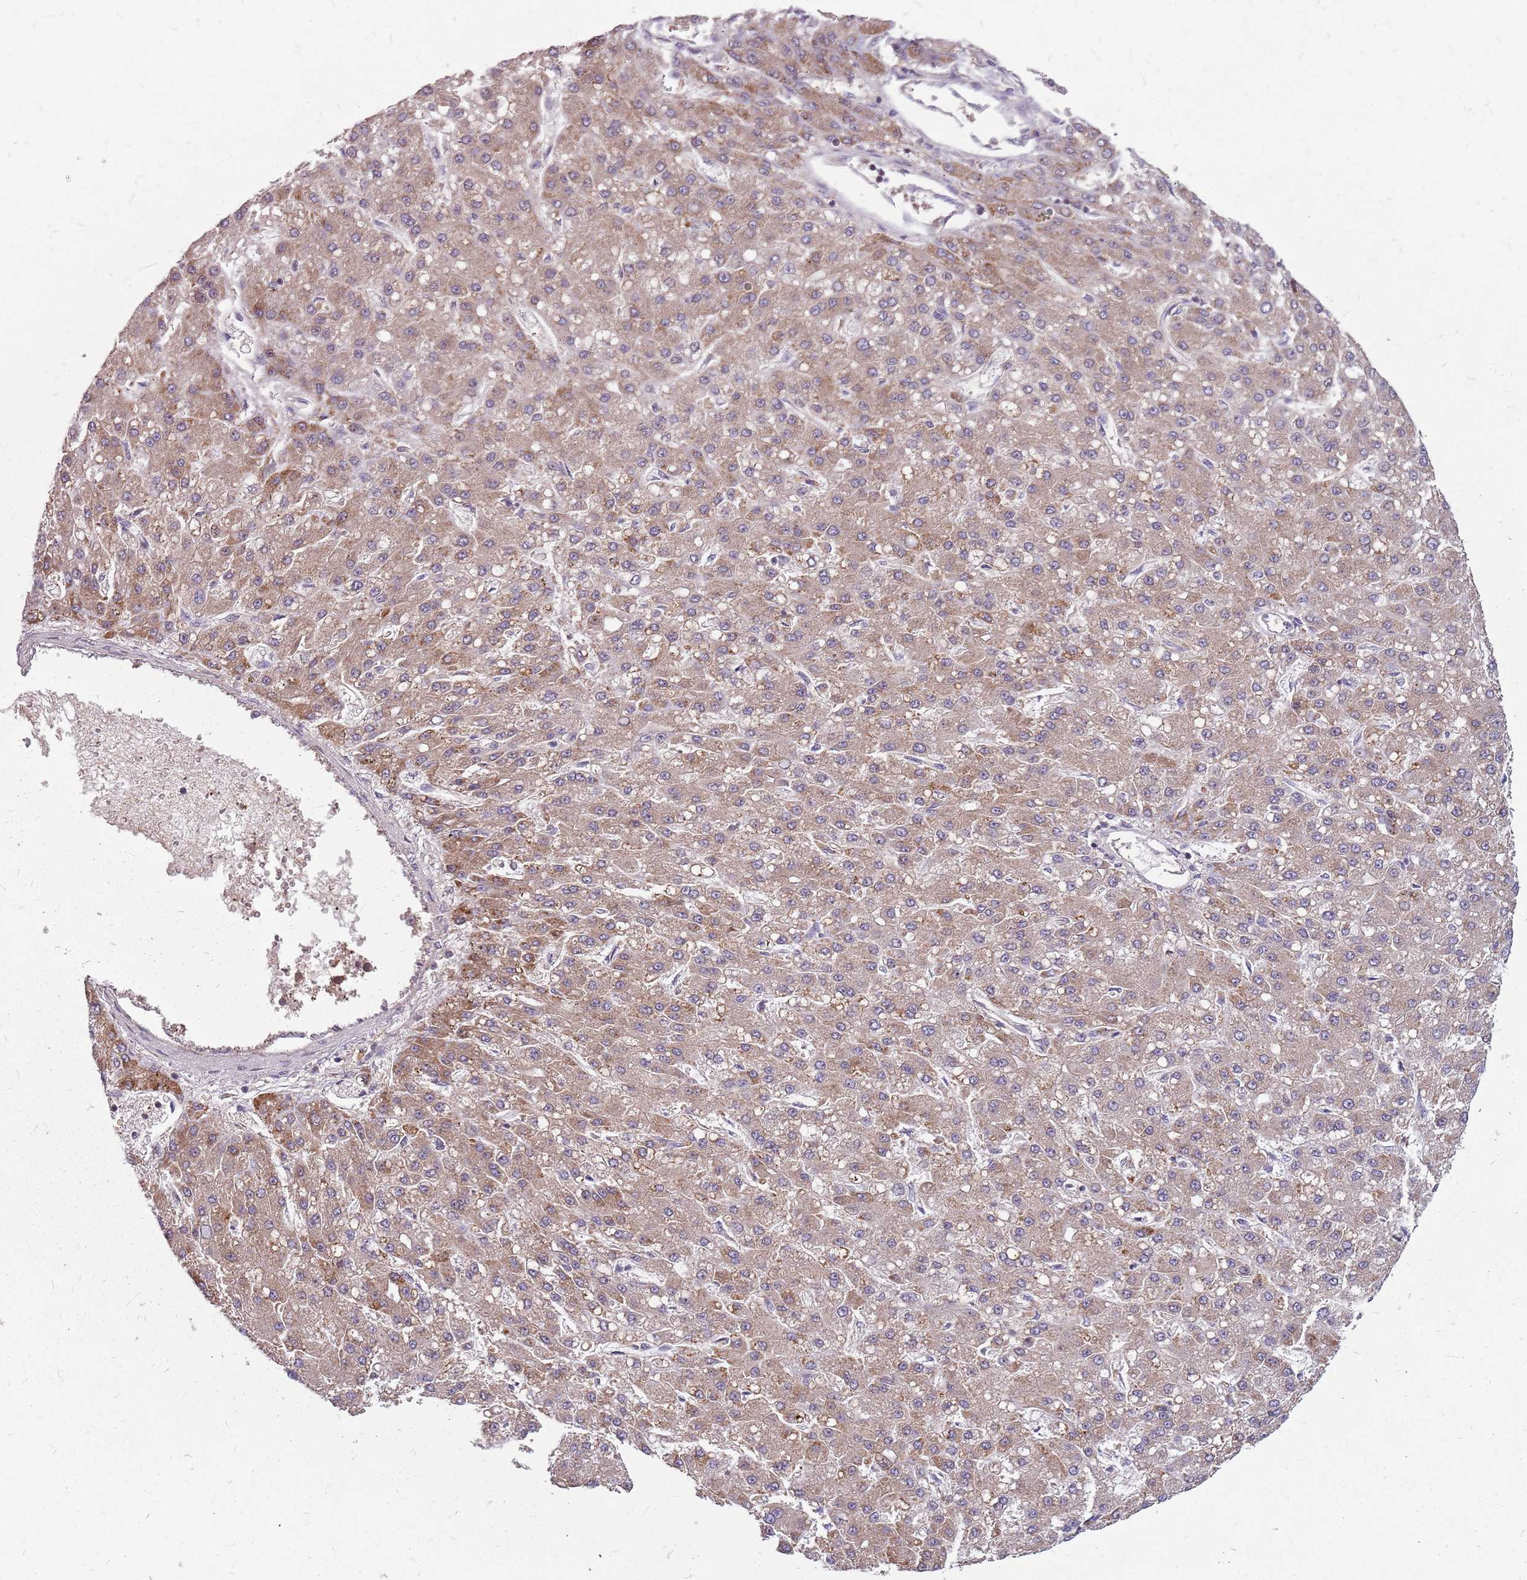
{"staining": {"intensity": "moderate", "quantity": "25%-75%", "location": "cytoplasmic/membranous"}, "tissue": "liver cancer", "cell_type": "Tumor cells", "image_type": "cancer", "snomed": [{"axis": "morphology", "description": "Carcinoma, Hepatocellular, NOS"}, {"axis": "topography", "description": "Liver"}], "caption": "Immunohistochemical staining of liver cancer (hepatocellular carcinoma) reveals medium levels of moderate cytoplasmic/membranous protein staining in about 25%-75% of tumor cells.", "gene": "NME4", "patient": {"sex": "male", "age": 67}}